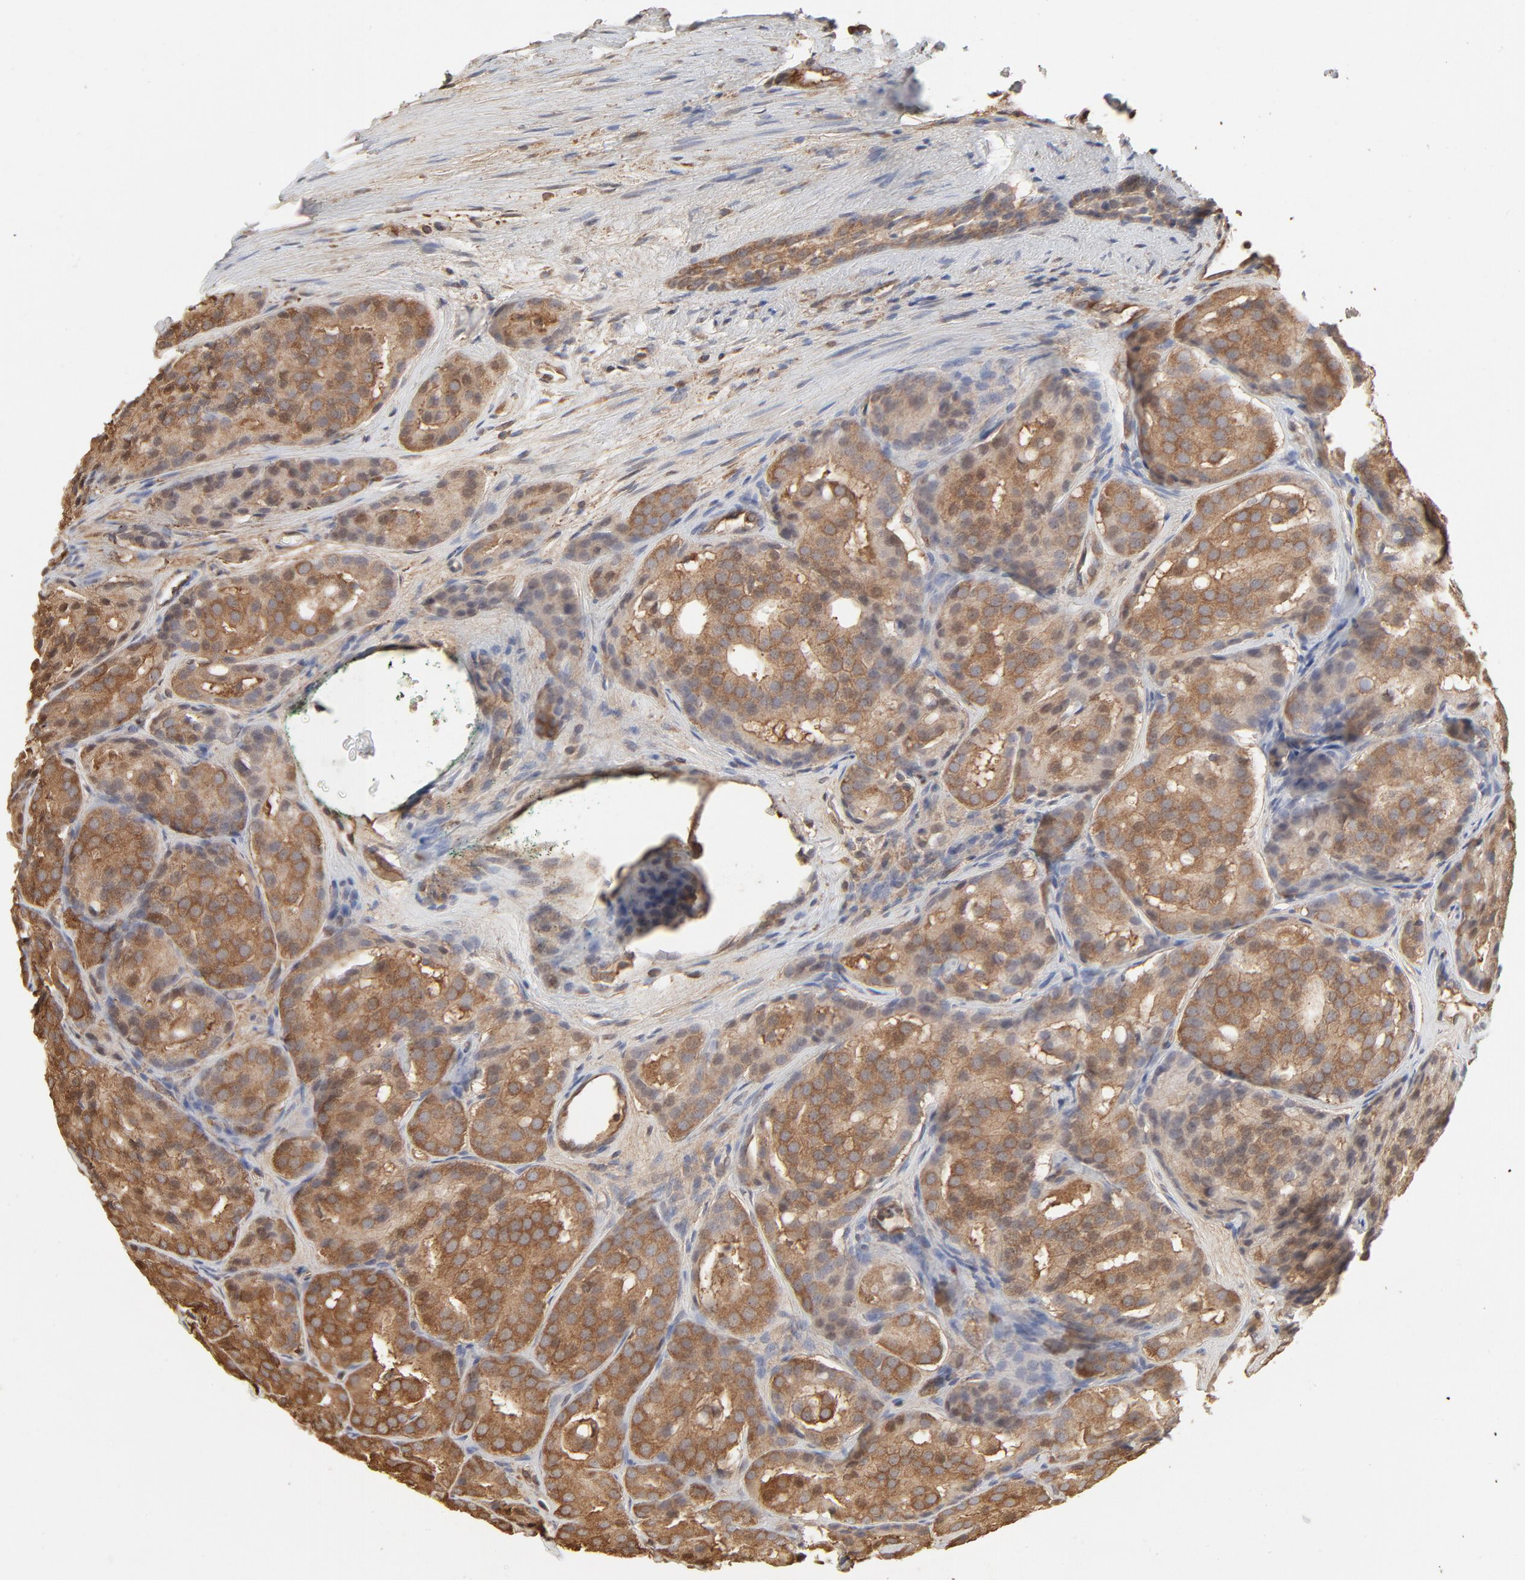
{"staining": {"intensity": "moderate", "quantity": ">75%", "location": "cytoplasmic/membranous"}, "tissue": "prostate cancer", "cell_type": "Tumor cells", "image_type": "cancer", "snomed": [{"axis": "morphology", "description": "Adenocarcinoma, High grade"}, {"axis": "topography", "description": "Prostate"}], "caption": "A high-resolution photomicrograph shows immunohistochemistry (IHC) staining of adenocarcinoma (high-grade) (prostate), which shows moderate cytoplasmic/membranous expression in approximately >75% of tumor cells.", "gene": "PPP2CA", "patient": {"sex": "male", "age": 64}}